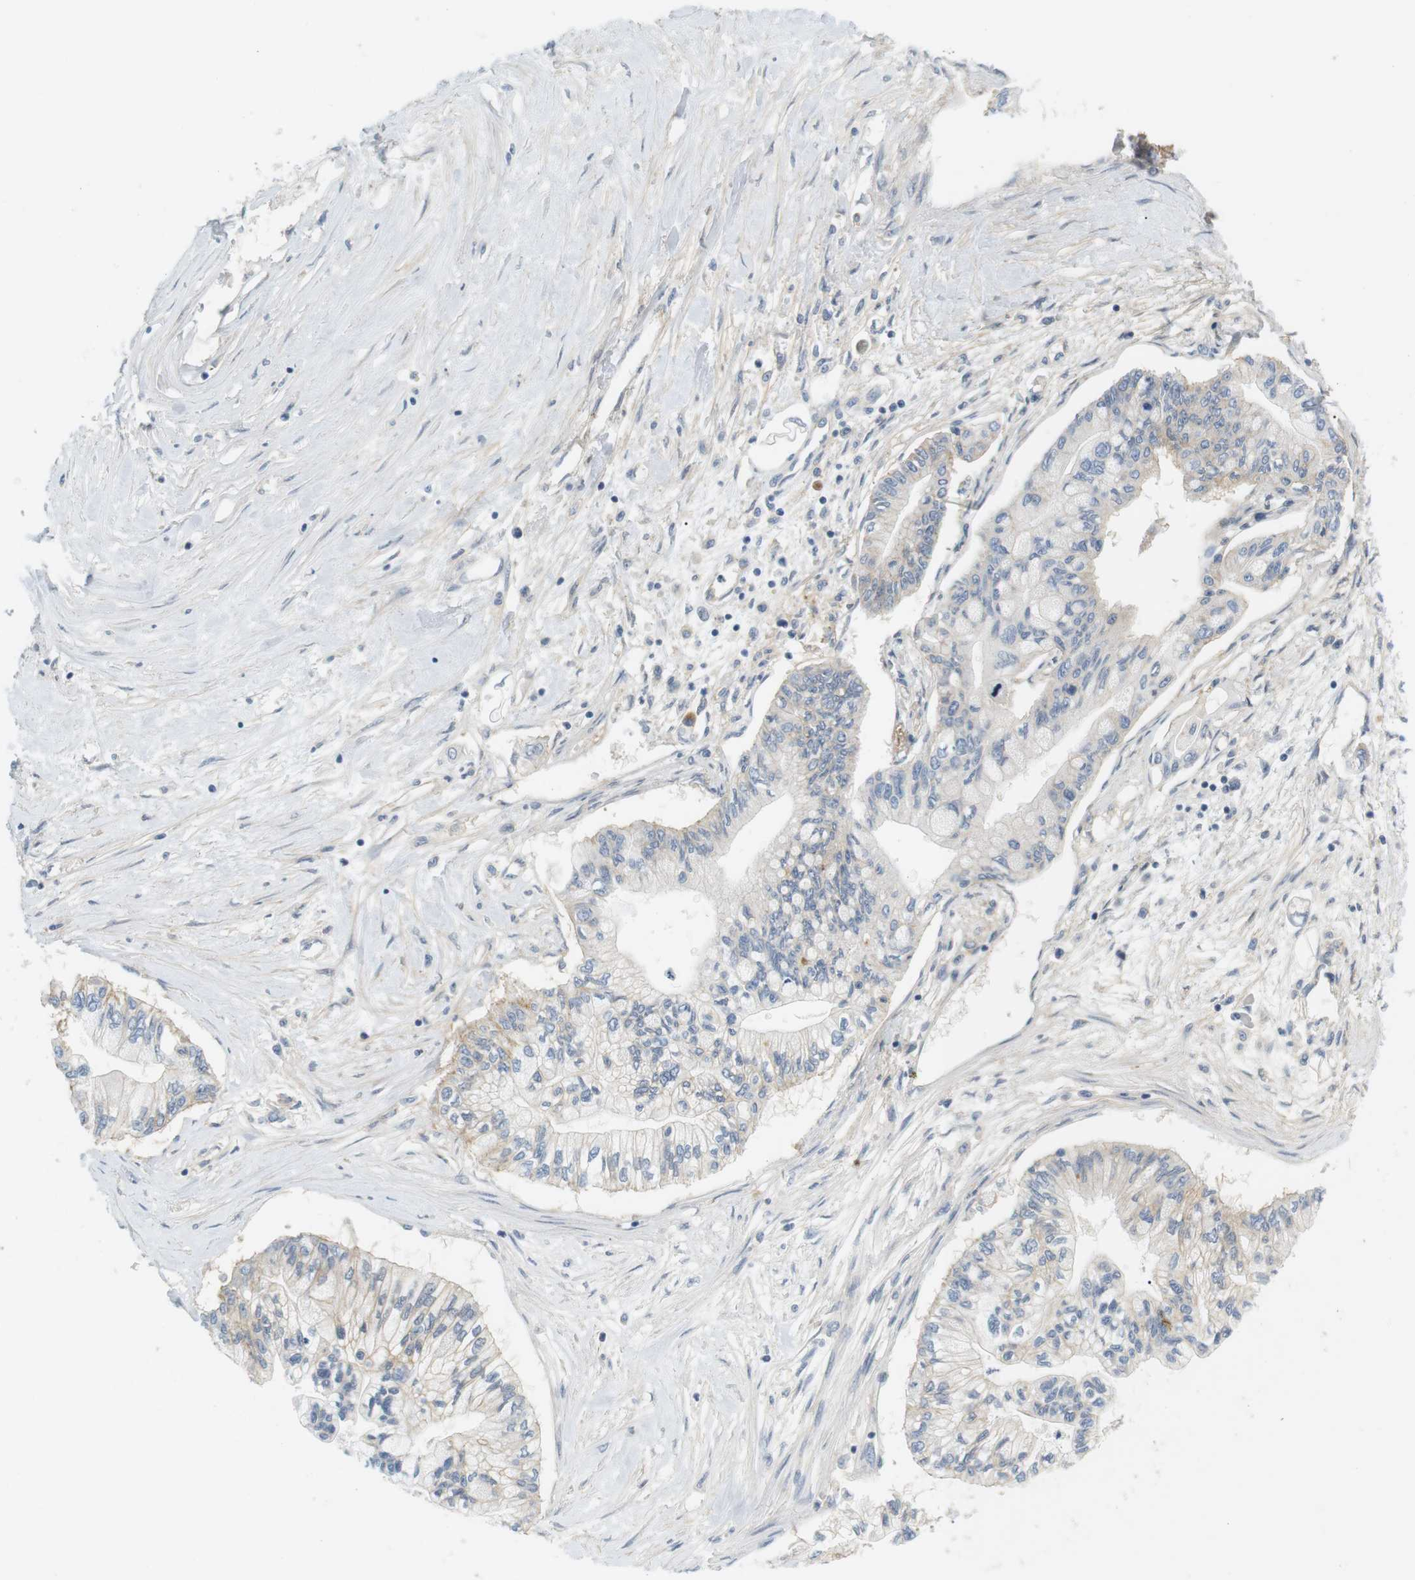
{"staining": {"intensity": "negative", "quantity": "none", "location": "none"}, "tissue": "pancreatic cancer", "cell_type": "Tumor cells", "image_type": "cancer", "snomed": [{"axis": "morphology", "description": "Adenocarcinoma, NOS"}, {"axis": "topography", "description": "Pancreas"}], "caption": "A histopathology image of human pancreatic adenocarcinoma is negative for staining in tumor cells.", "gene": "SLC30A1", "patient": {"sex": "female", "age": 77}}